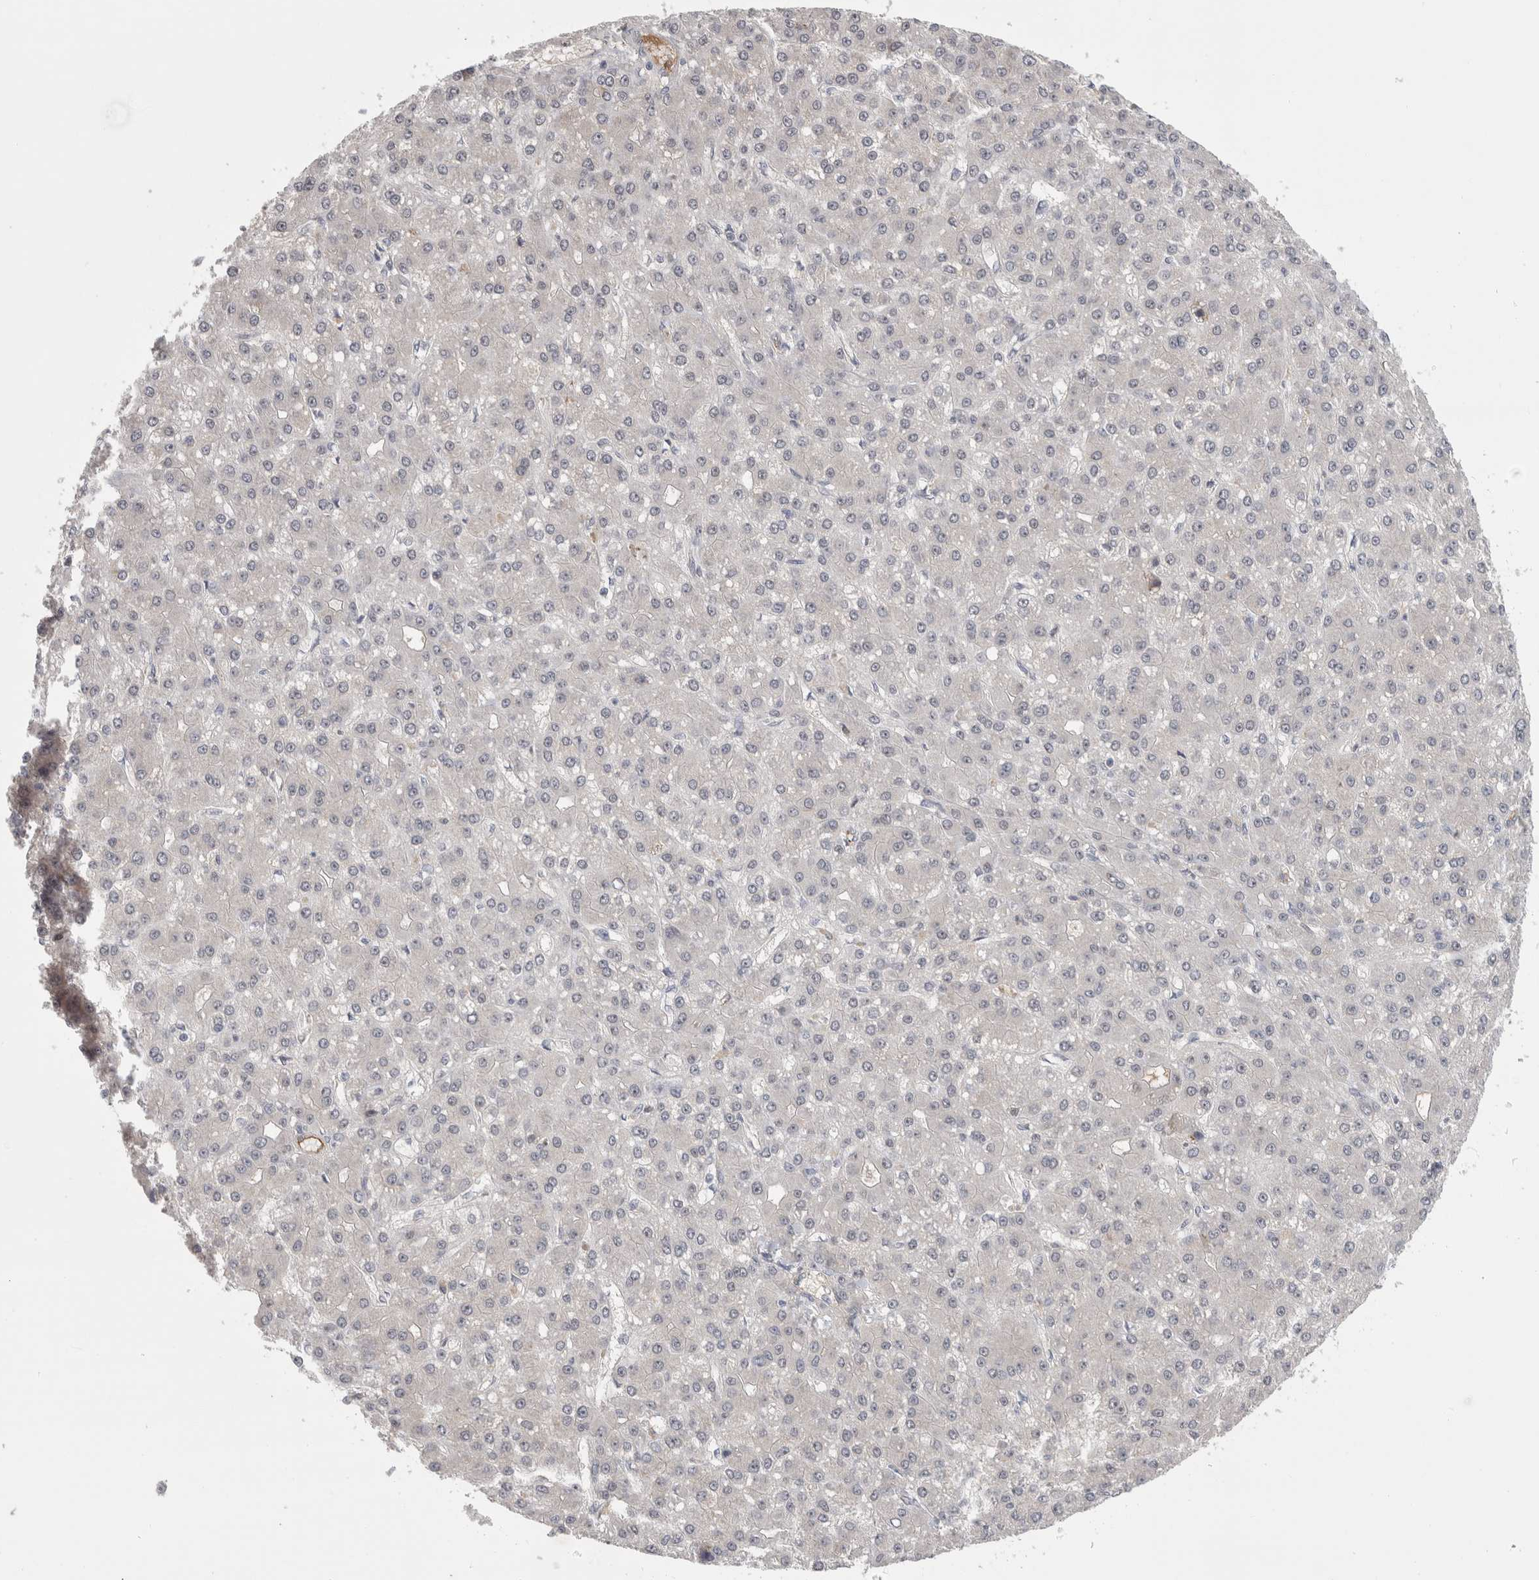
{"staining": {"intensity": "negative", "quantity": "none", "location": "none"}, "tissue": "liver cancer", "cell_type": "Tumor cells", "image_type": "cancer", "snomed": [{"axis": "morphology", "description": "Carcinoma, Hepatocellular, NOS"}, {"axis": "topography", "description": "Liver"}], "caption": "Photomicrograph shows no significant protein staining in tumor cells of hepatocellular carcinoma (liver).", "gene": "ZNF24", "patient": {"sex": "male", "age": 67}}